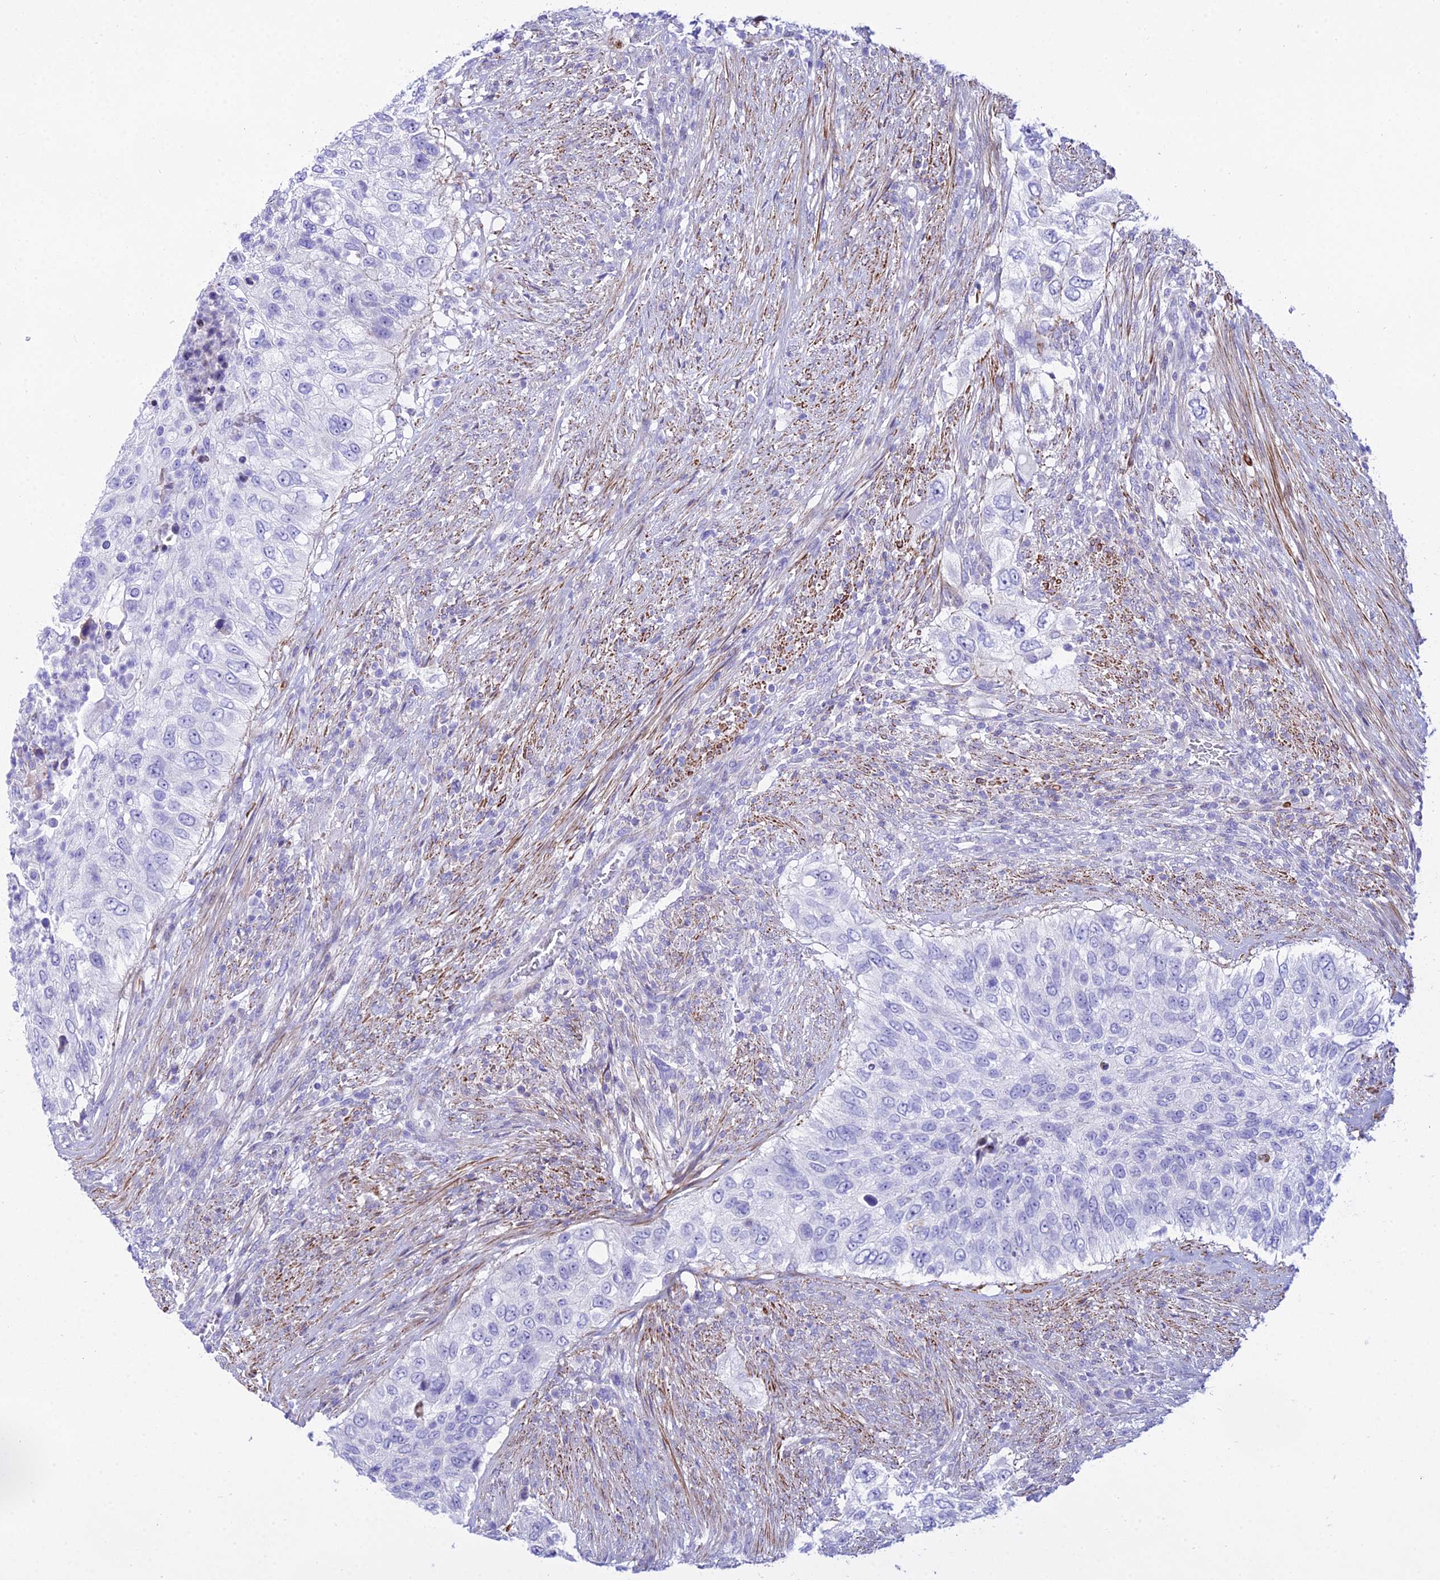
{"staining": {"intensity": "negative", "quantity": "none", "location": "none"}, "tissue": "urothelial cancer", "cell_type": "Tumor cells", "image_type": "cancer", "snomed": [{"axis": "morphology", "description": "Urothelial carcinoma, High grade"}, {"axis": "topography", "description": "Urinary bladder"}], "caption": "Immunohistochemistry histopathology image of urothelial cancer stained for a protein (brown), which shows no positivity in tumor cells.", "gene": "DLX1", "patient": {"sex": "female", "age": 60}}